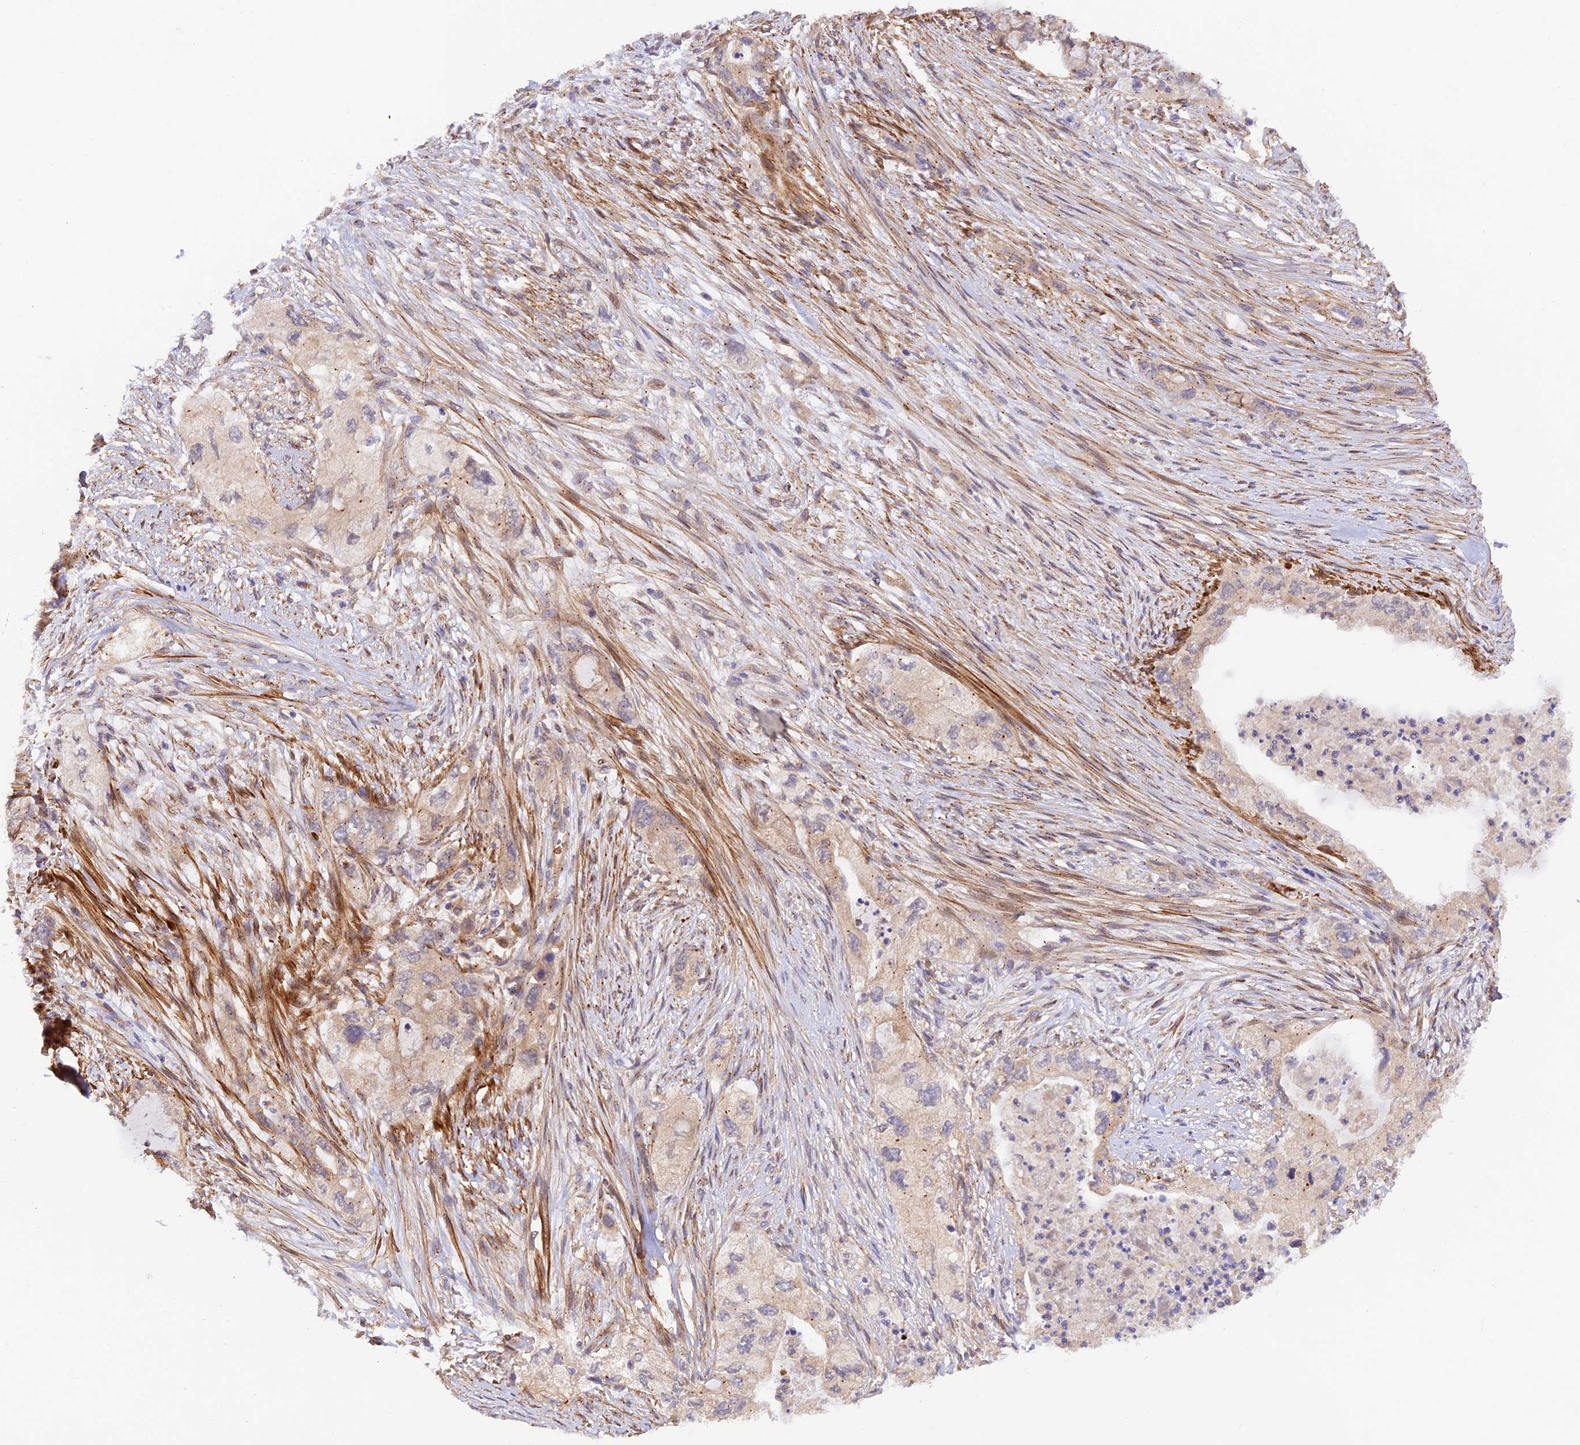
{"staining": {"intensity": "weak", "quantity": "<25%", "location": "cytoplasmic/membranous"}, "tissue": "pancreatic cancer", "cell_type": "Tumor cells", "image_type": "cancer", "snomed": [{"axis": "morphology", "description": "Adenocarcinoma, NOS"}, {"axis": "topography", "description": "Pancreas"}], "caption": "IHC histopathology image of pancreatic cancer (adenocarcinoma) stained for a protein (brown), which shows no expression in tumor cells.", "gene": "WDFY4", "patient": {"sex": "female", "age": 73}}